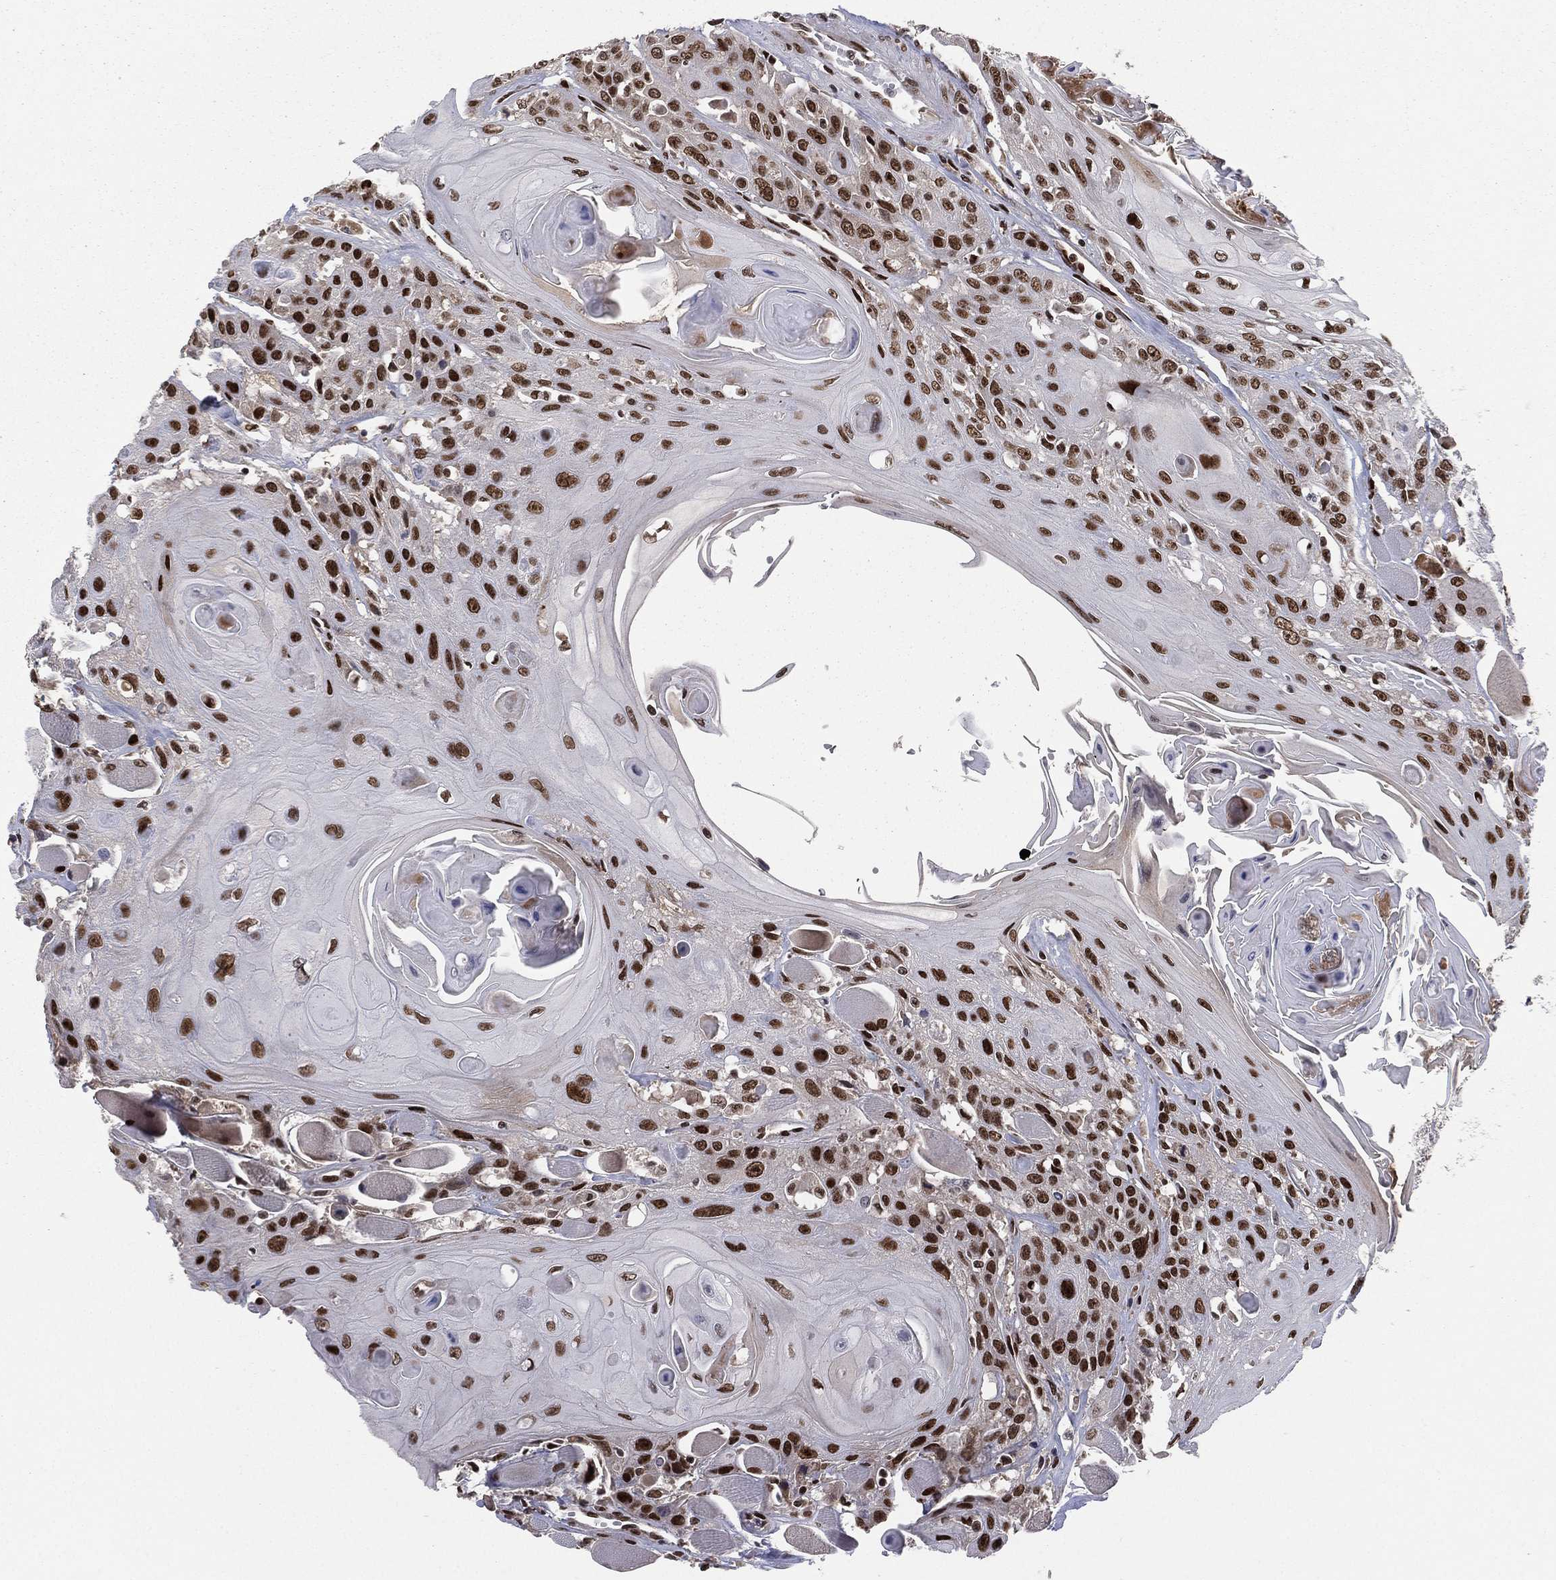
{"staining": {"intensity": "strong", "quantity": ">75%", "location": "nuclear"}, "tissue": "head and neck cancer", "cell_type": "Tumor cells", "image_type": "cancer", "snomed": [{"axis": "morphology", "description": "Squamous cell carcinoma, NOS"}, {"axis": "topography", "description": "Head-Neck"}], "caption": "This micrograph shows IHC staining of human head and neck cancer (squamous cell carcinoma), with high strong nuclear staining in about >75% of tumor cells.", "gene": "RTF1", "patient": {"sex": "female", "age": 59}}